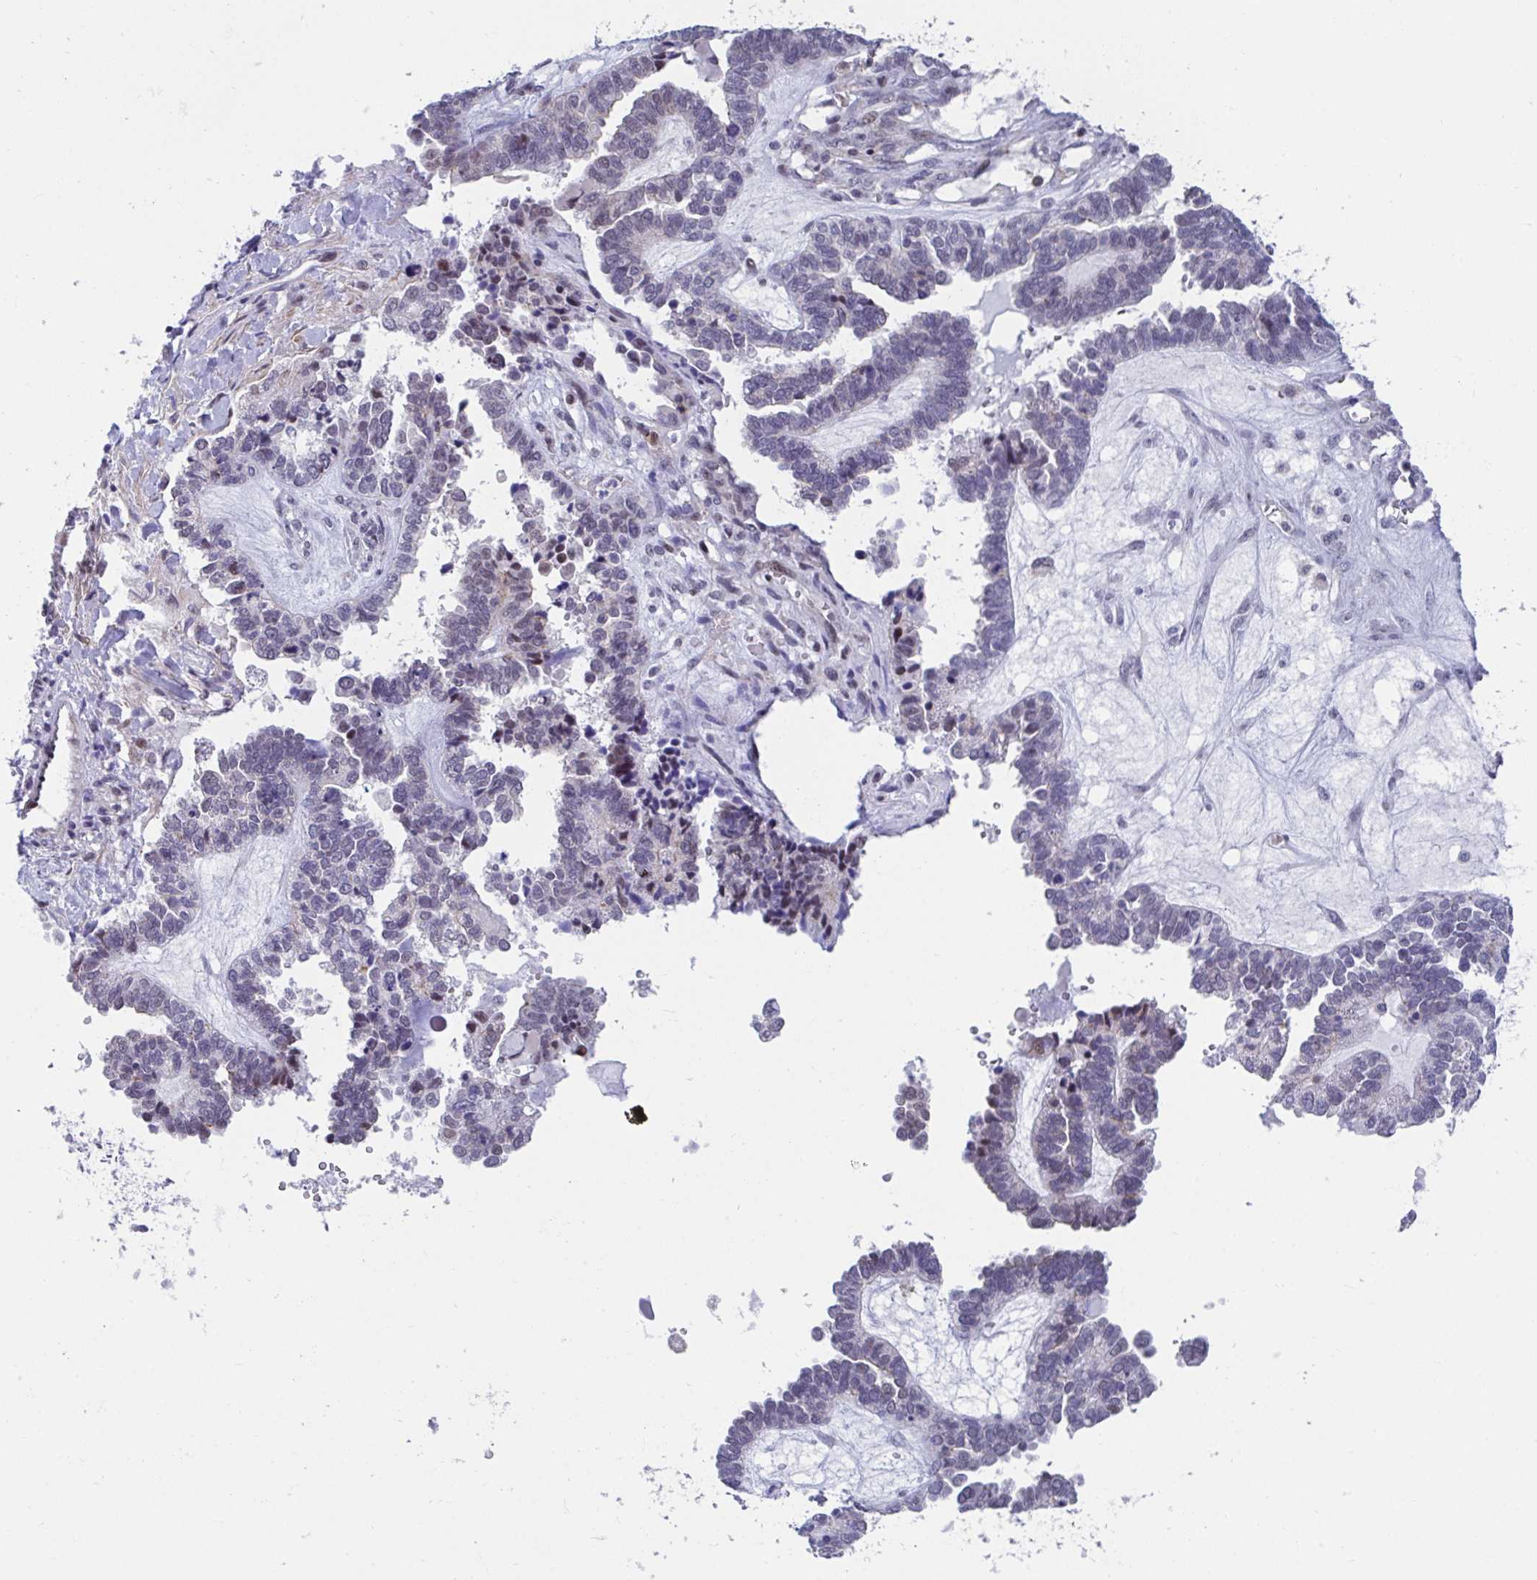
{"staining": {"intensity": "negative", "quantity": "none", "location": "none"}, "tissue": "ovarian cancer", "cell_type": "Tumor cells", "image_type": "cancer", "snomed": [{"axis": "morphology", "description": "Cystadenocarcinoma, serous, NOS"}, {"axis": "topography", "description": "Ovary"}], "caption": "Ovarian serous cystadenocarcinoma stained for a protein using IHC exhibits no expression tumor cells.", "gene": "WDR72", "patient": {"sex": "female", "age": 51}}